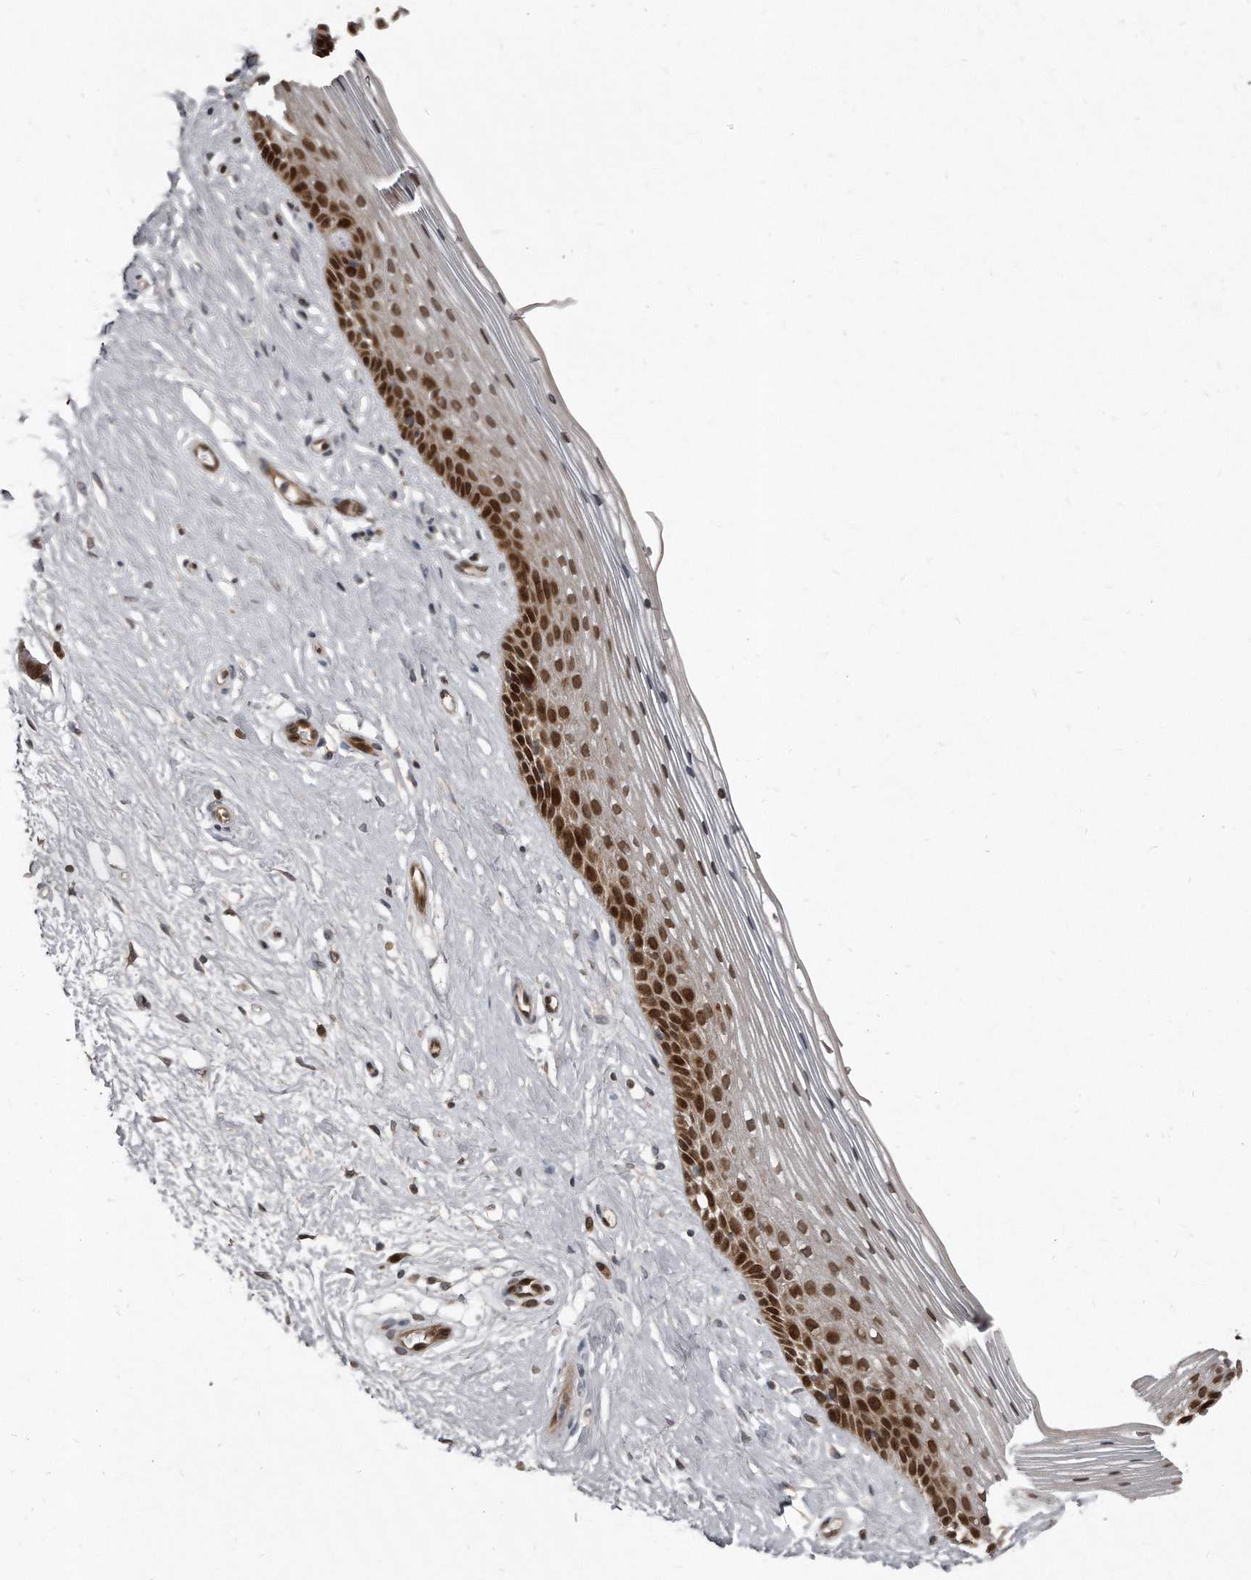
{"staining": {"intensity": "strong", "quantity": "25%-75%", "location": "cytoplasmic/membranous,nuclear"}, "tissue": "vagina", "cell_type": "Squamous epithelial cells", "image_type": "normal", "snomed": [{"axis": "morphology", "description": "Normal tissue, NOS"}, {"axis": "topography", "description": "Vagina"}], "caption": "This histopathology image reveals normal vagina stained with immunohistochemistry to label a protein in brown. The cytoplasmic/membranous,nuclear of squamous epithelial cells show strong positivity for the protein. Nuclei are counter-stained blue.", "gene": "GCH1", "patient": {"sex": "female", "age": 46}}